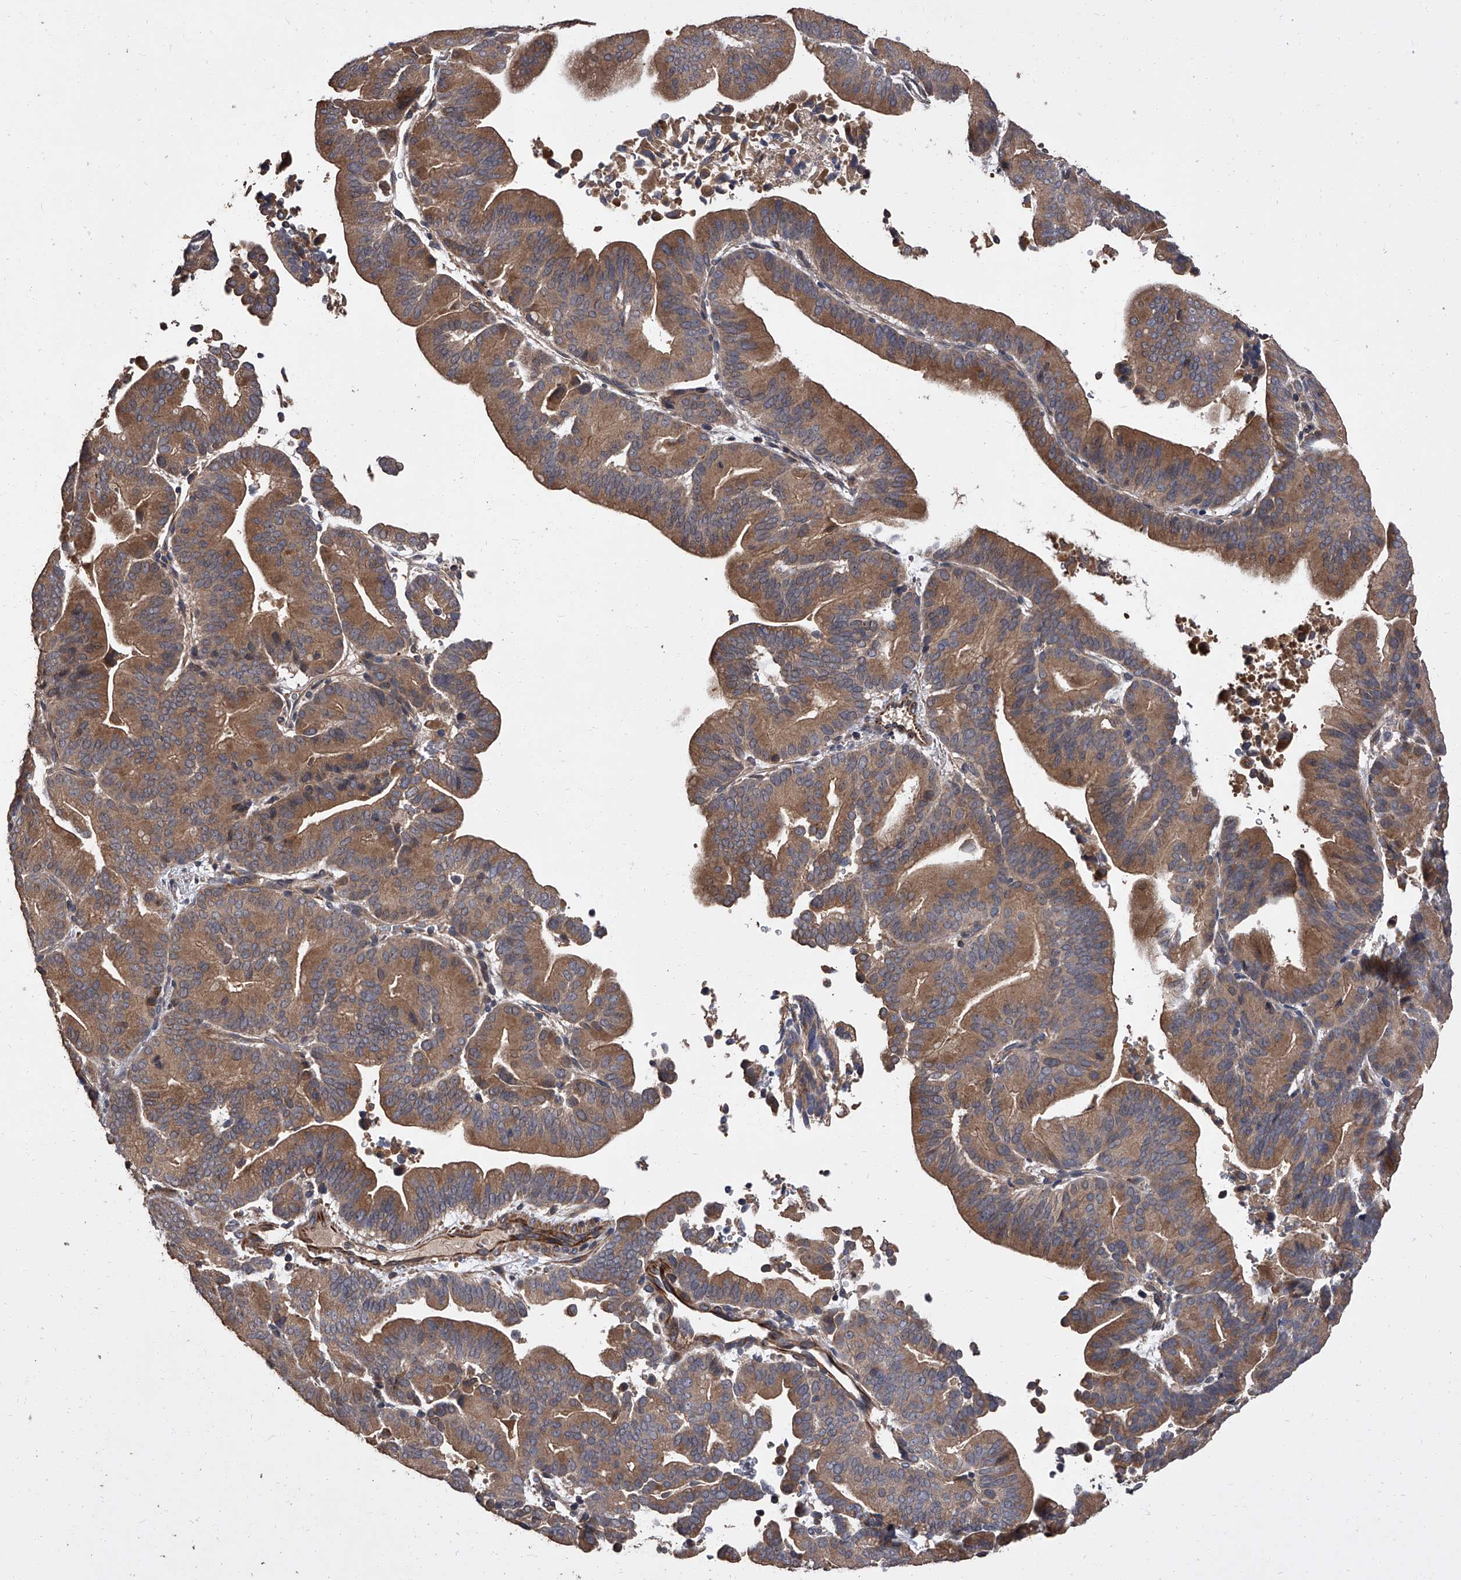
{"staining": {"intensity": "moderate", "quantity": ">75%", "location": "cytoplasmic/membranous"}, "tissue": "liver cancer", "cell_type": "Tumor cells", "image_type": "cancer", "snomed": [{"axis": "morphology", "description": "Cholangiocarcinoma"}, {"axis": "topography", "description": "Liver"}], "caption": "Immunohistochemistry of human cholangiocarcinoma (liver) shows medium levels of moderate cytoplasmic/membranous staining in approximately >75% of tumor cells.", "gene": "STK36", "patient": {"sex": "female", "age": 75}}